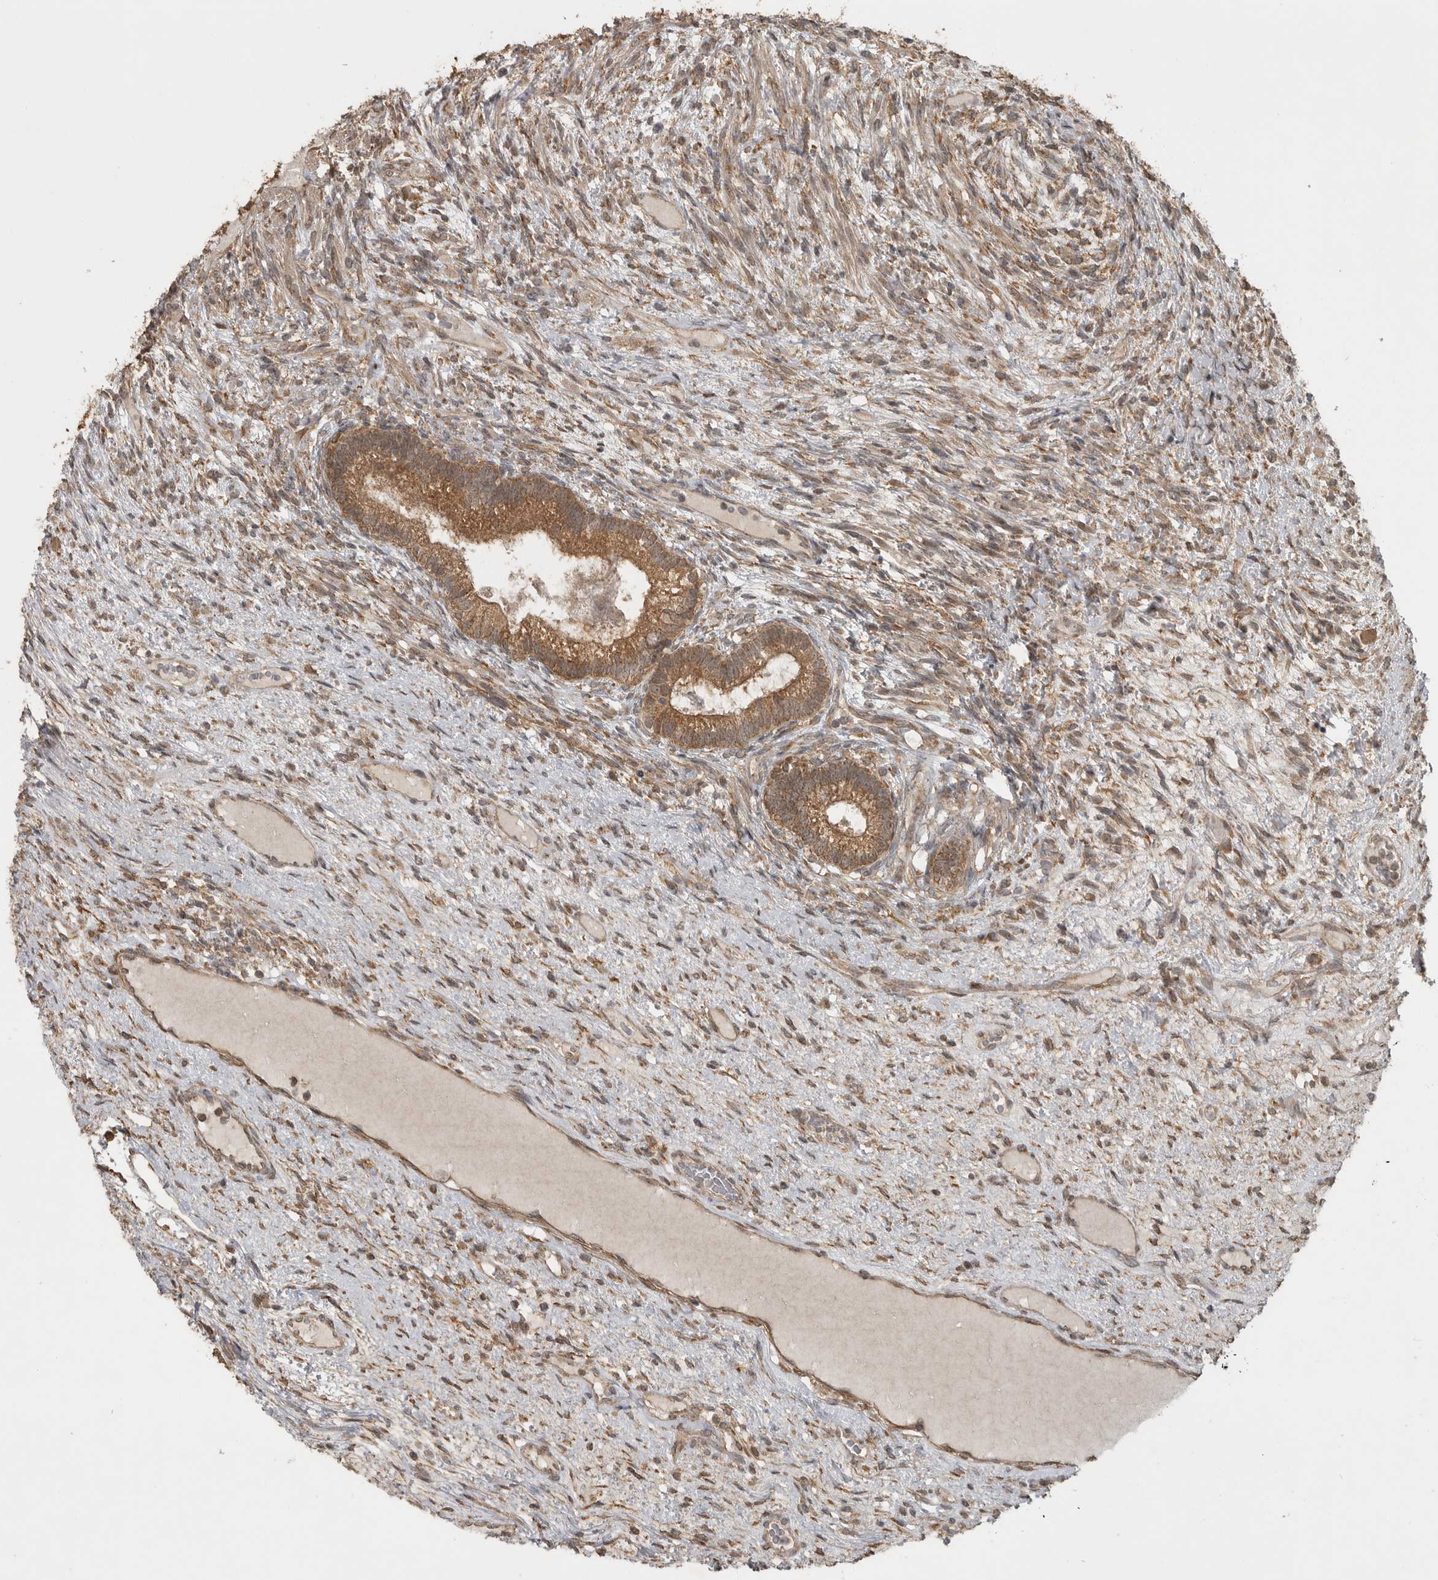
{"staining": {"intensity": "moderate", "quantity": ">75%", "location": "cytoplasmic/membranous"}, "tissue": "testis cancer", "cell_type": "Tumor cells", "image_type": "cancer", "snomed": [{"axis": "morphology", "description": "Seminoma, NOS"}, {"axis": "morphology", "description": "Carcinoma, Embryonal, NOS"}, {"axis": "topography", "description": "Testis"}], "caption": "Immunohistochemistry micrograph of neoplastic tissue: human testis seminoma stained using immunohistochemistry (IHC) exhibits medium levels of moderate protein expression localized specifically in the cytoplasmic/membranous of tumor cells, appearing as a cytoplasmic/membranous brown color.", "gene": "LLGL1", "patient": {"sex": "male", "age": 28}}